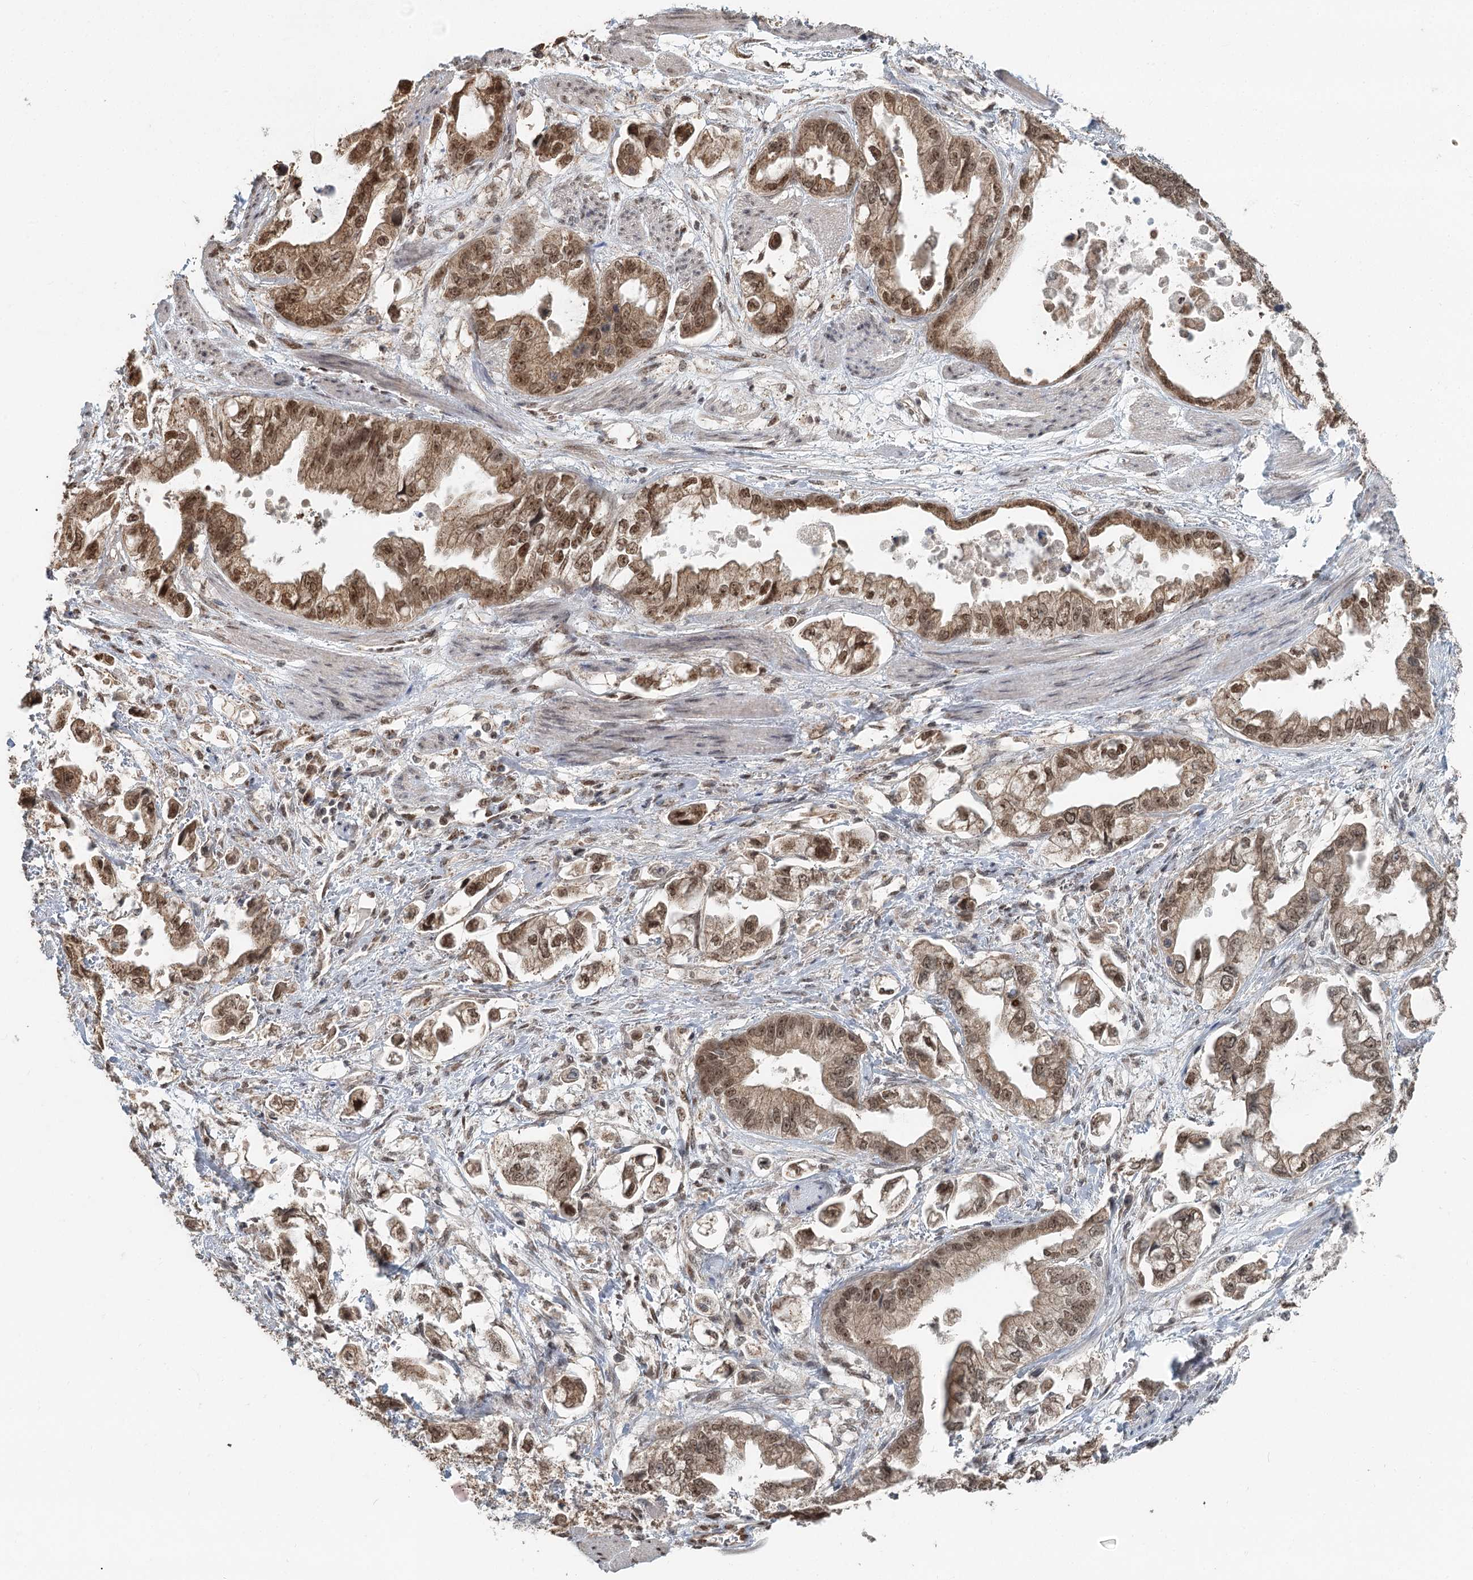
{"staining": {"intensity": "moderate", "quantity": ">75%", "location": "cytoplasmic/membranous,nuclear"}, "tissue": "stomach cancer", "cell_type": "Tumor cells", "image_type": "cancer", "snomed": [{"axis": "morphology", "description": "Adenocarcinoma, NOS"}, {"axis": "topography", "description": "Stomach"}], "caption": "Tumor cells show moderate cytoplasmic/membranous and nuclear staining in approximately >75% of cells in stomach cancer.", "gene": "GPALPP1", "patient": {"sex": "male", "age": 62}}